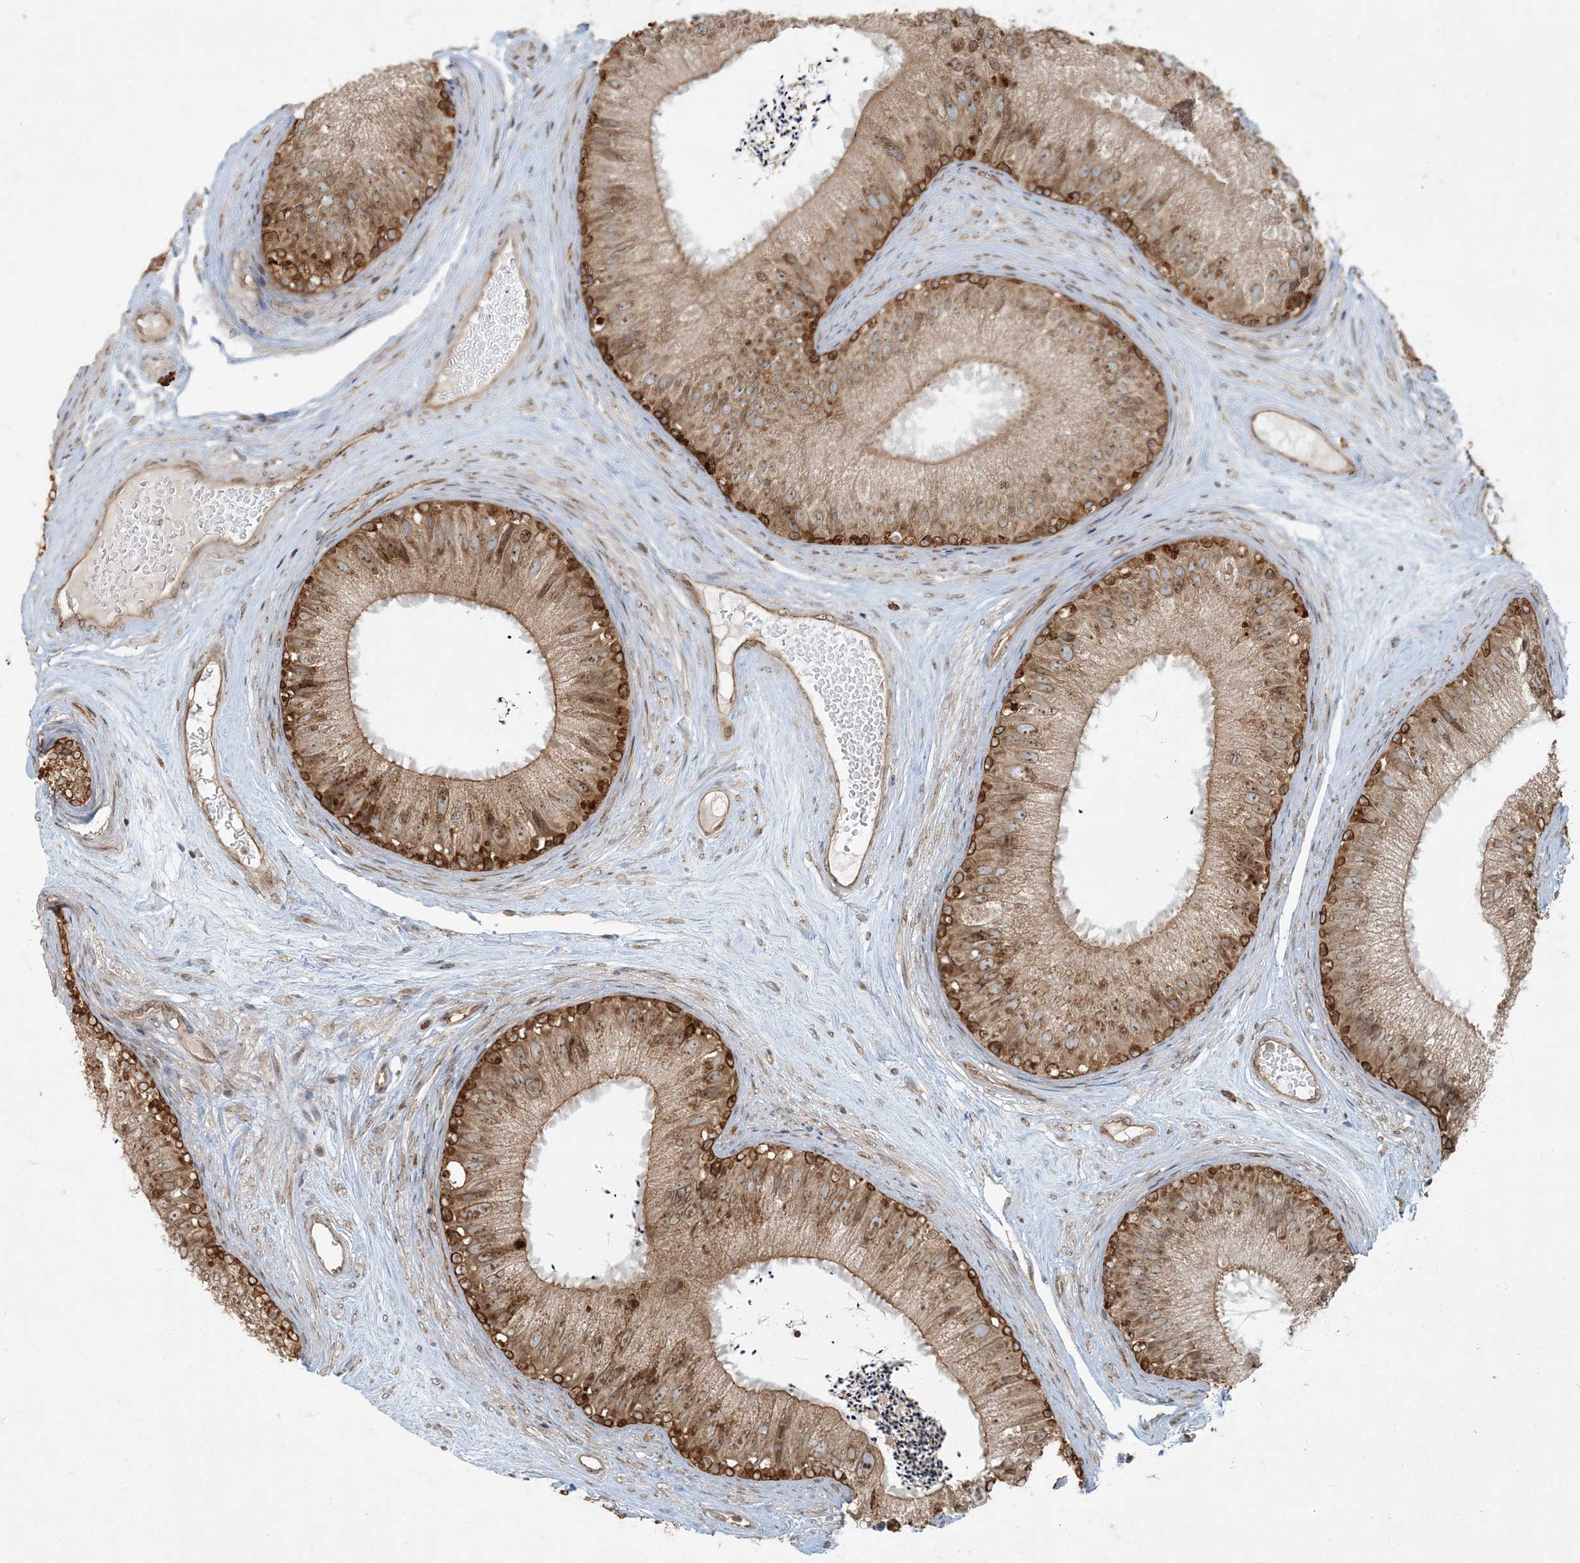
{"staining": {"intensity": "strong", "quantity": "25%-75%", "location": "cytoplasmic/membranous"}, "tissue": "epididymis", "cell_type": "Glandular cells", "image_type": "normal", "snomed": [{"axis": "morphology", "description": "Normal tissue, NOS"}, {"axis": "topography", "description": "Epididymis"}], "caption": "This histopathology image exhibits benign epididymis stained with immunohistochemistry (IHC) to label a protein in brown. The cytoplasmic/membranous of glandular cells show strong positivity for the protein. Nuclei are counter-stained blue.", "gene": "COMMD8", "patient": {"sex": "male", "age": 77}}